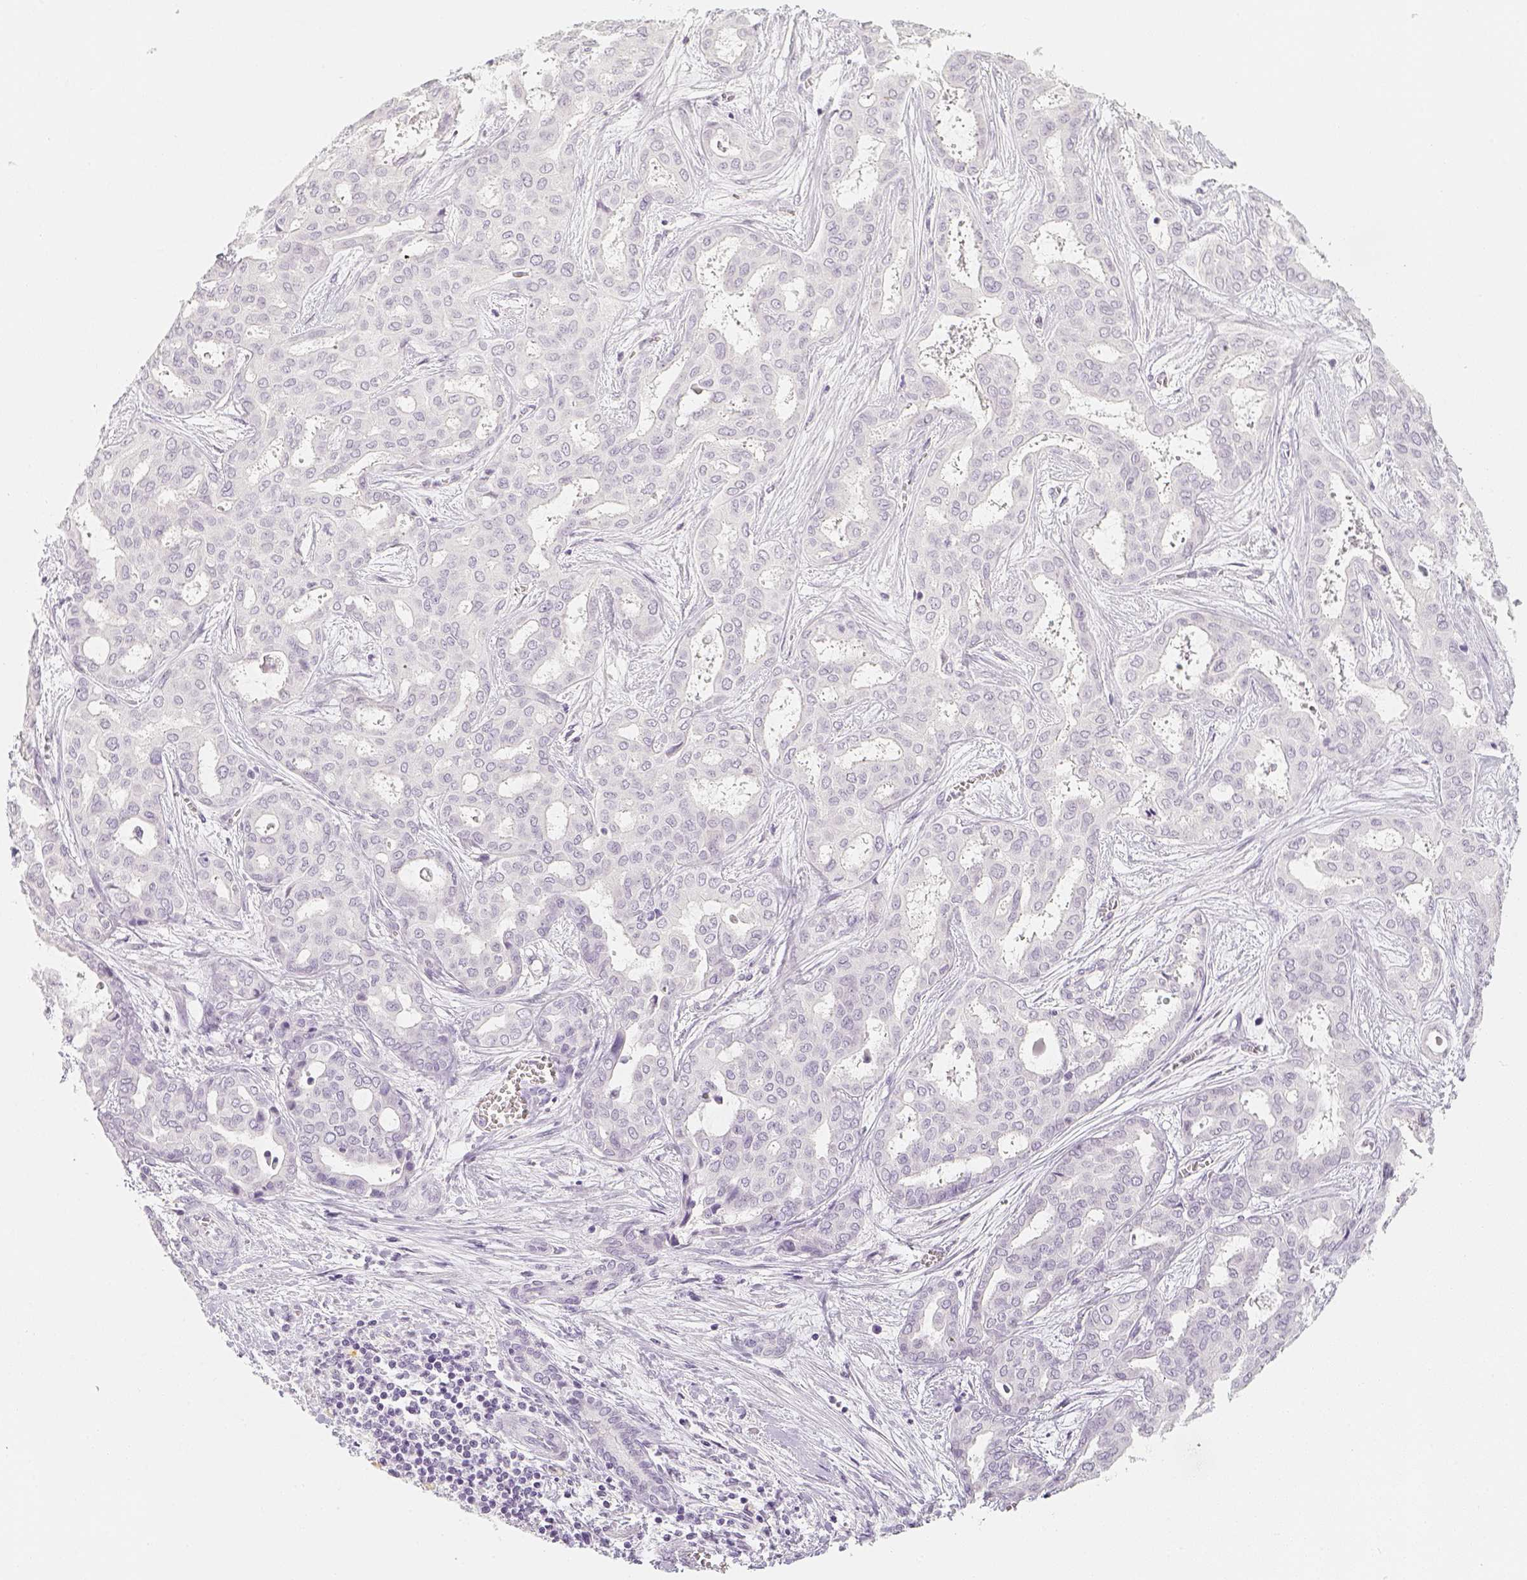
{"staining": {"intensity": "negative", "quantity": "none", "location": "none"}, "tissue": "liver cancer", "cell_type": "Tumor cells", "image_type": "cancer", "snomed": [{"axis": "morphology", "description": "Cholangiocarcinoma"}, {"axis": "topography", "description": "Liver"}], "caption": "Tumor cells show no significant protein positivity in cholangiocarcinoma (liver).", "gene": "SLC18A1", "patient": {"sex": "female", "age": 64}}